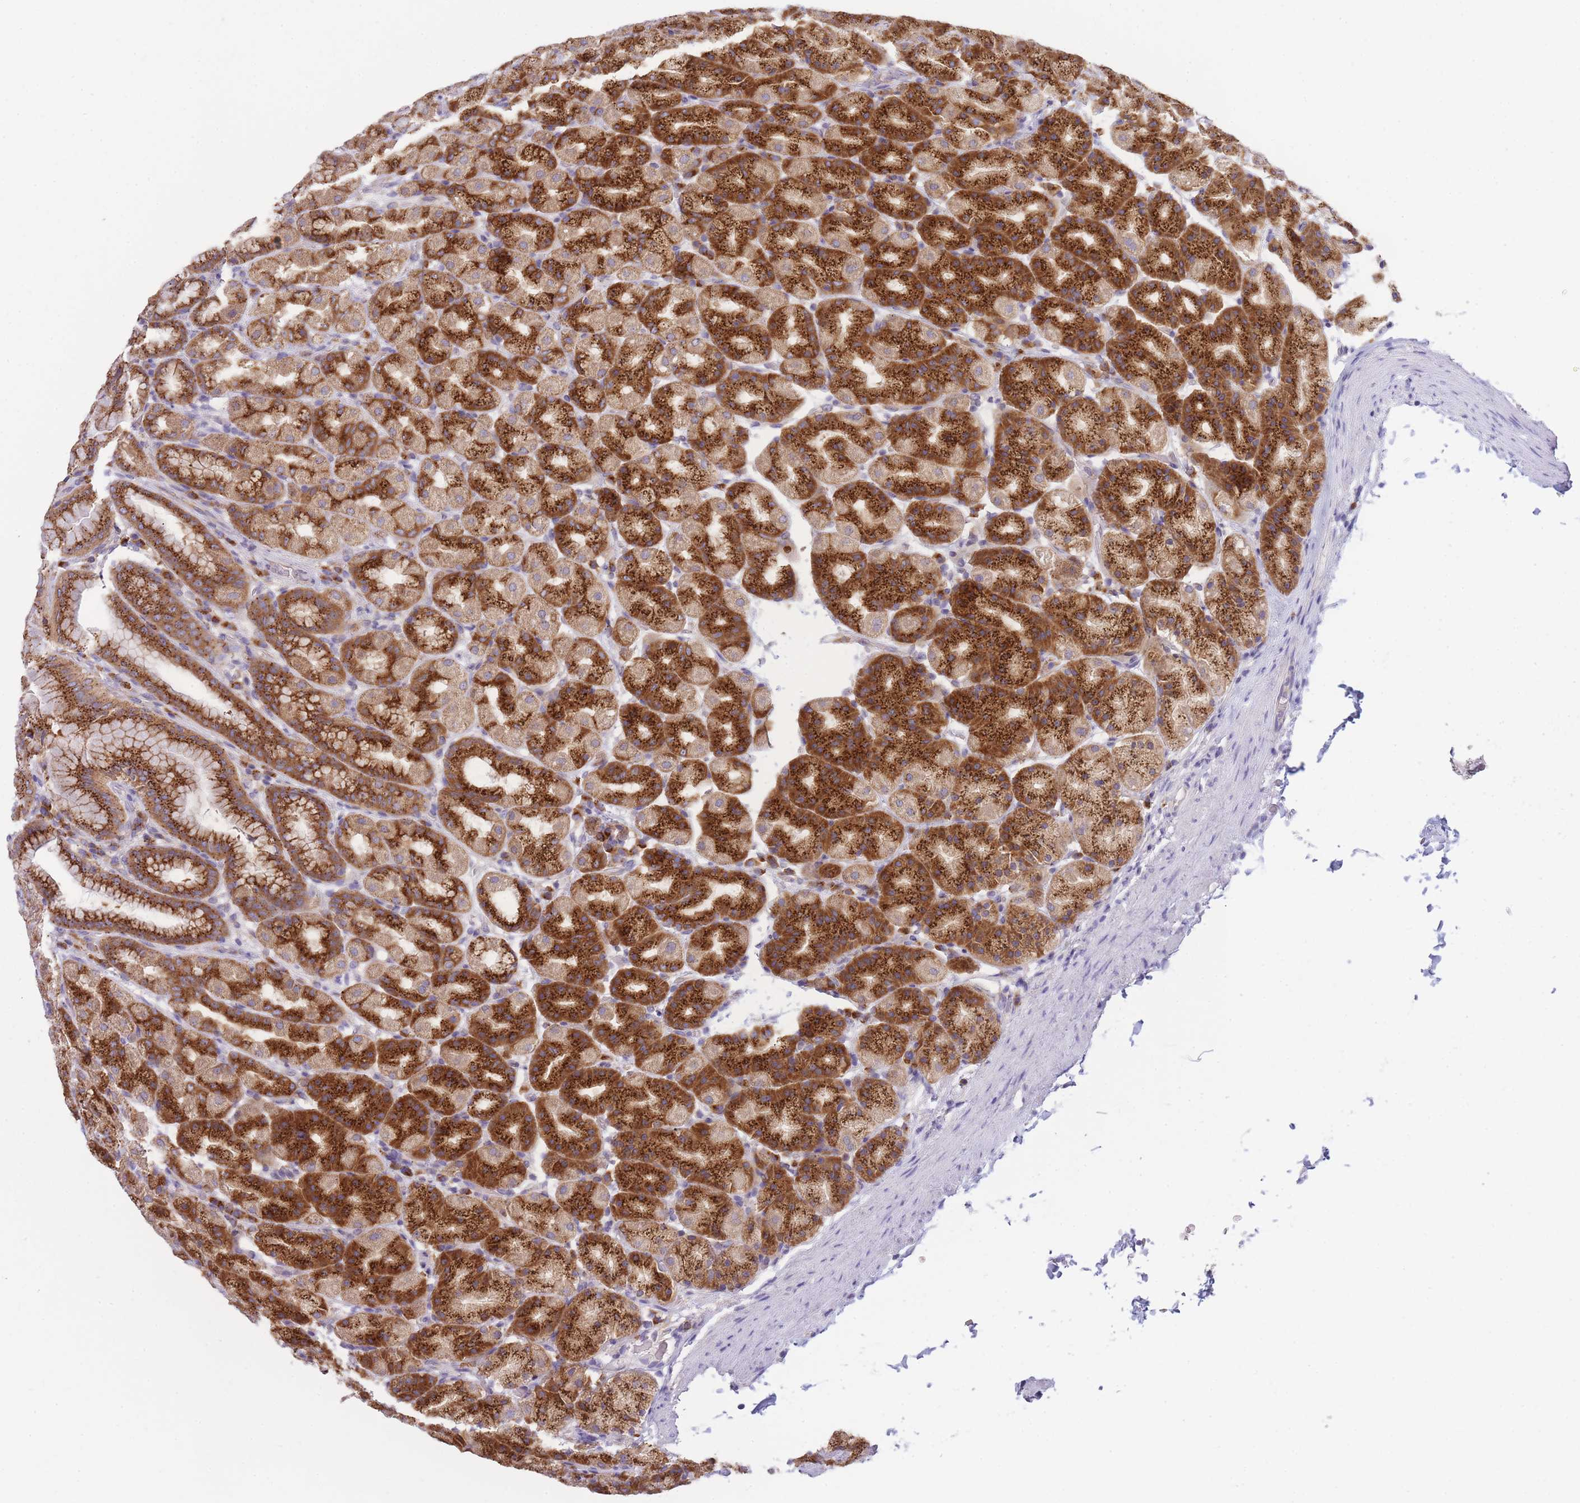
{"staining": {"intensity": "strong", "quantity": ">75%", "location": "cytoplasmic/membranous"}, "tissue": "stomach", "cell_type": "Glandular cells", "image_type": "normal", "snomed": [{"axis": "morphology", "description": "Normal tissue, NOS"}, {"axis": "topography", "description": "Stomach, upper"}, {"axis": "topography", "description": "Stomach"}], "caption": "Strong cytoplasmic/membranous staining for a protein is seen in about >75% of glandular cells of benign stomach using immunohistochemistry (IHC).", "gene": "COPG1", "patient": {"sex": "male", "age": 68}}